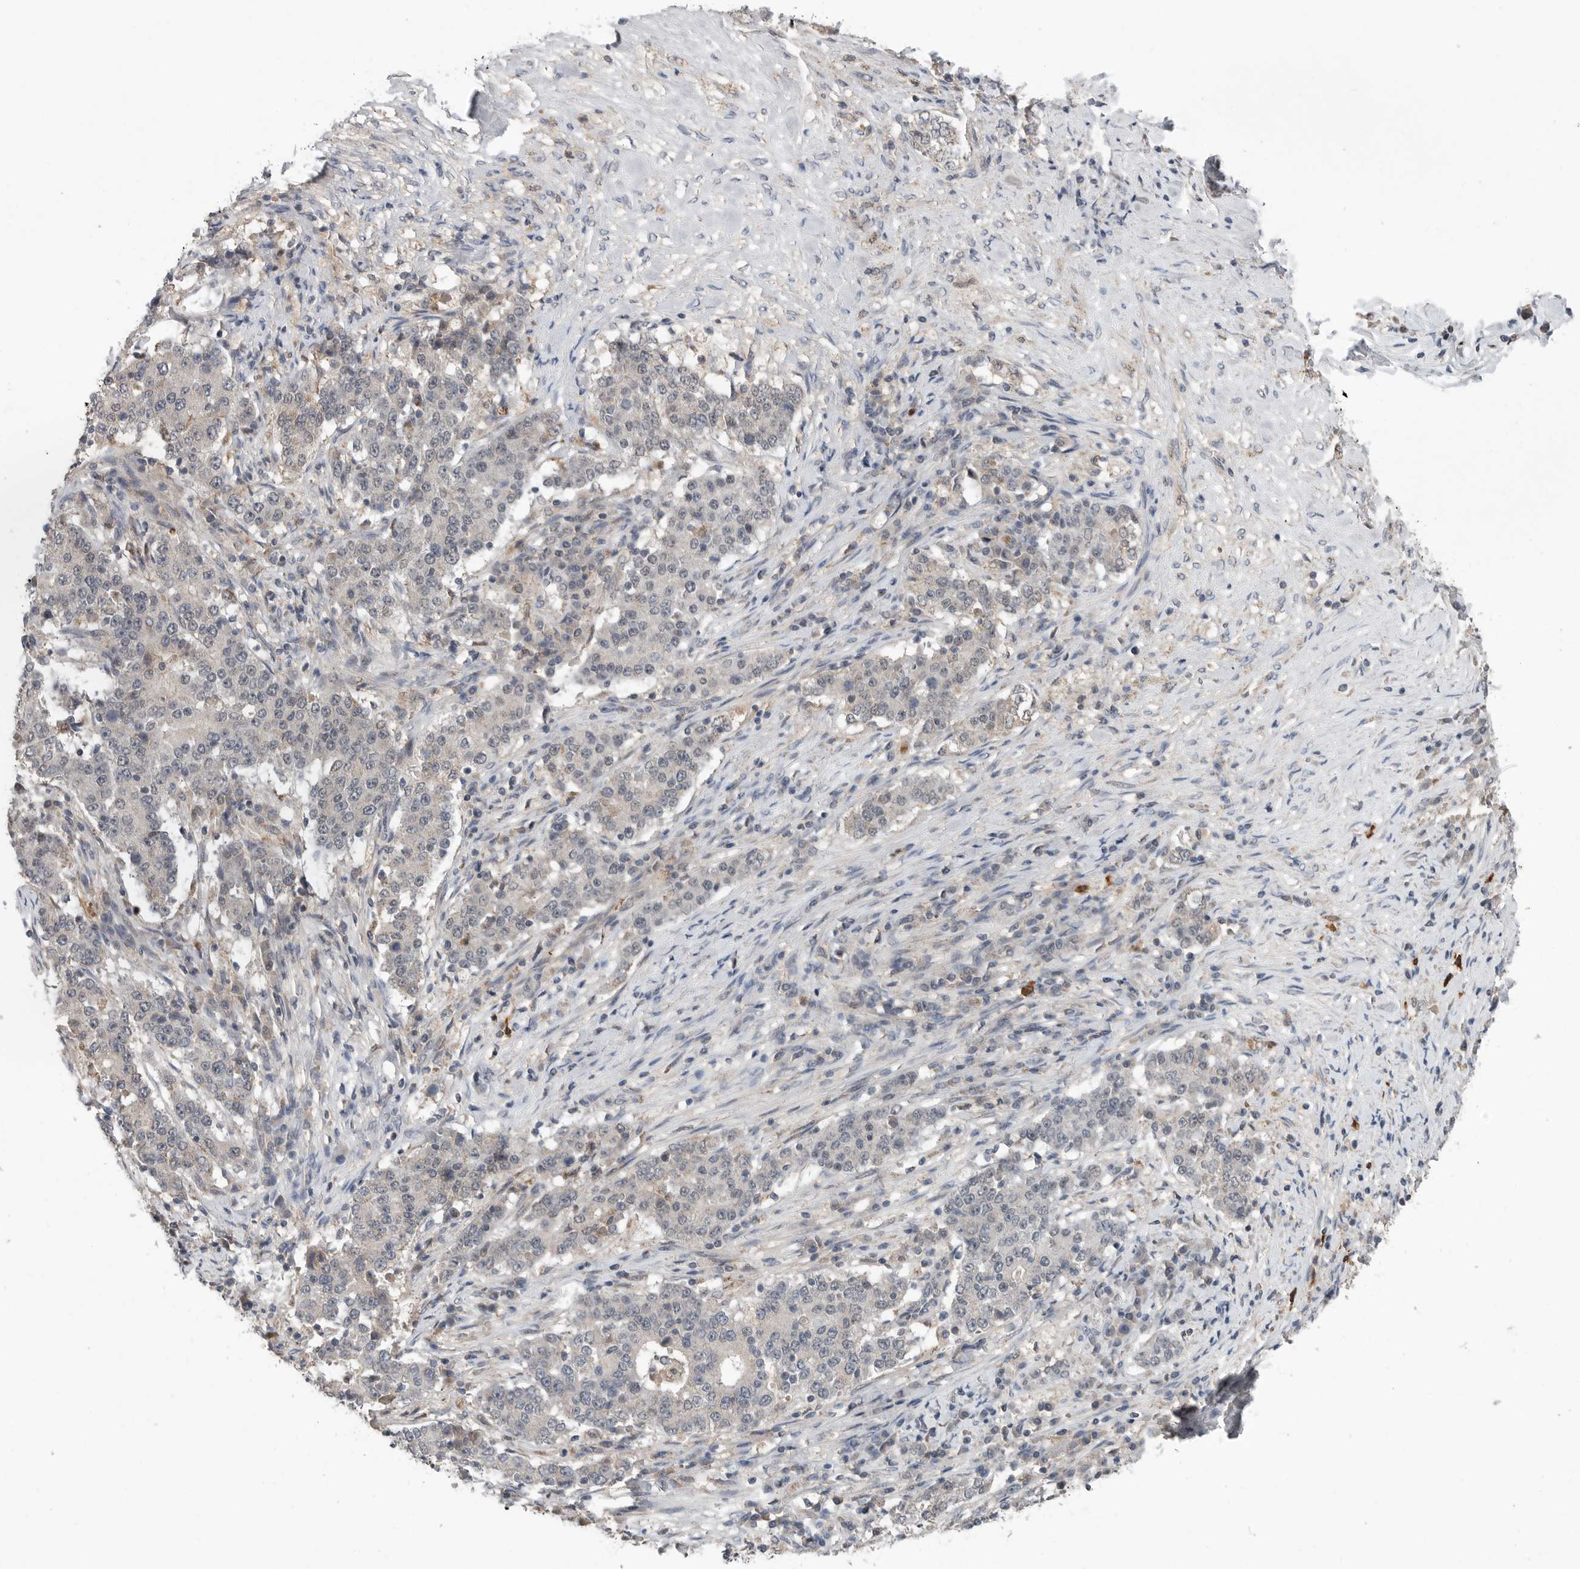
{"staining": {"intensity": "negative", "quantity": "none", "location": "none"}, "tissue": "stomach cancer", "cell_type": "Tumor cells", "image_type": "cancer", "snomed": [{"axis": "morphology", "description": "Adenocarcinoma, NOS"}, {"axis": "topography", "description": "Stomach"}], "caption": "Stomach cancer (adenocarcinoma) stained for a protein using IHC shows no staining tumor cells.", "gene": "SCP2", "patient": {"sex": "male", "age": 59}}